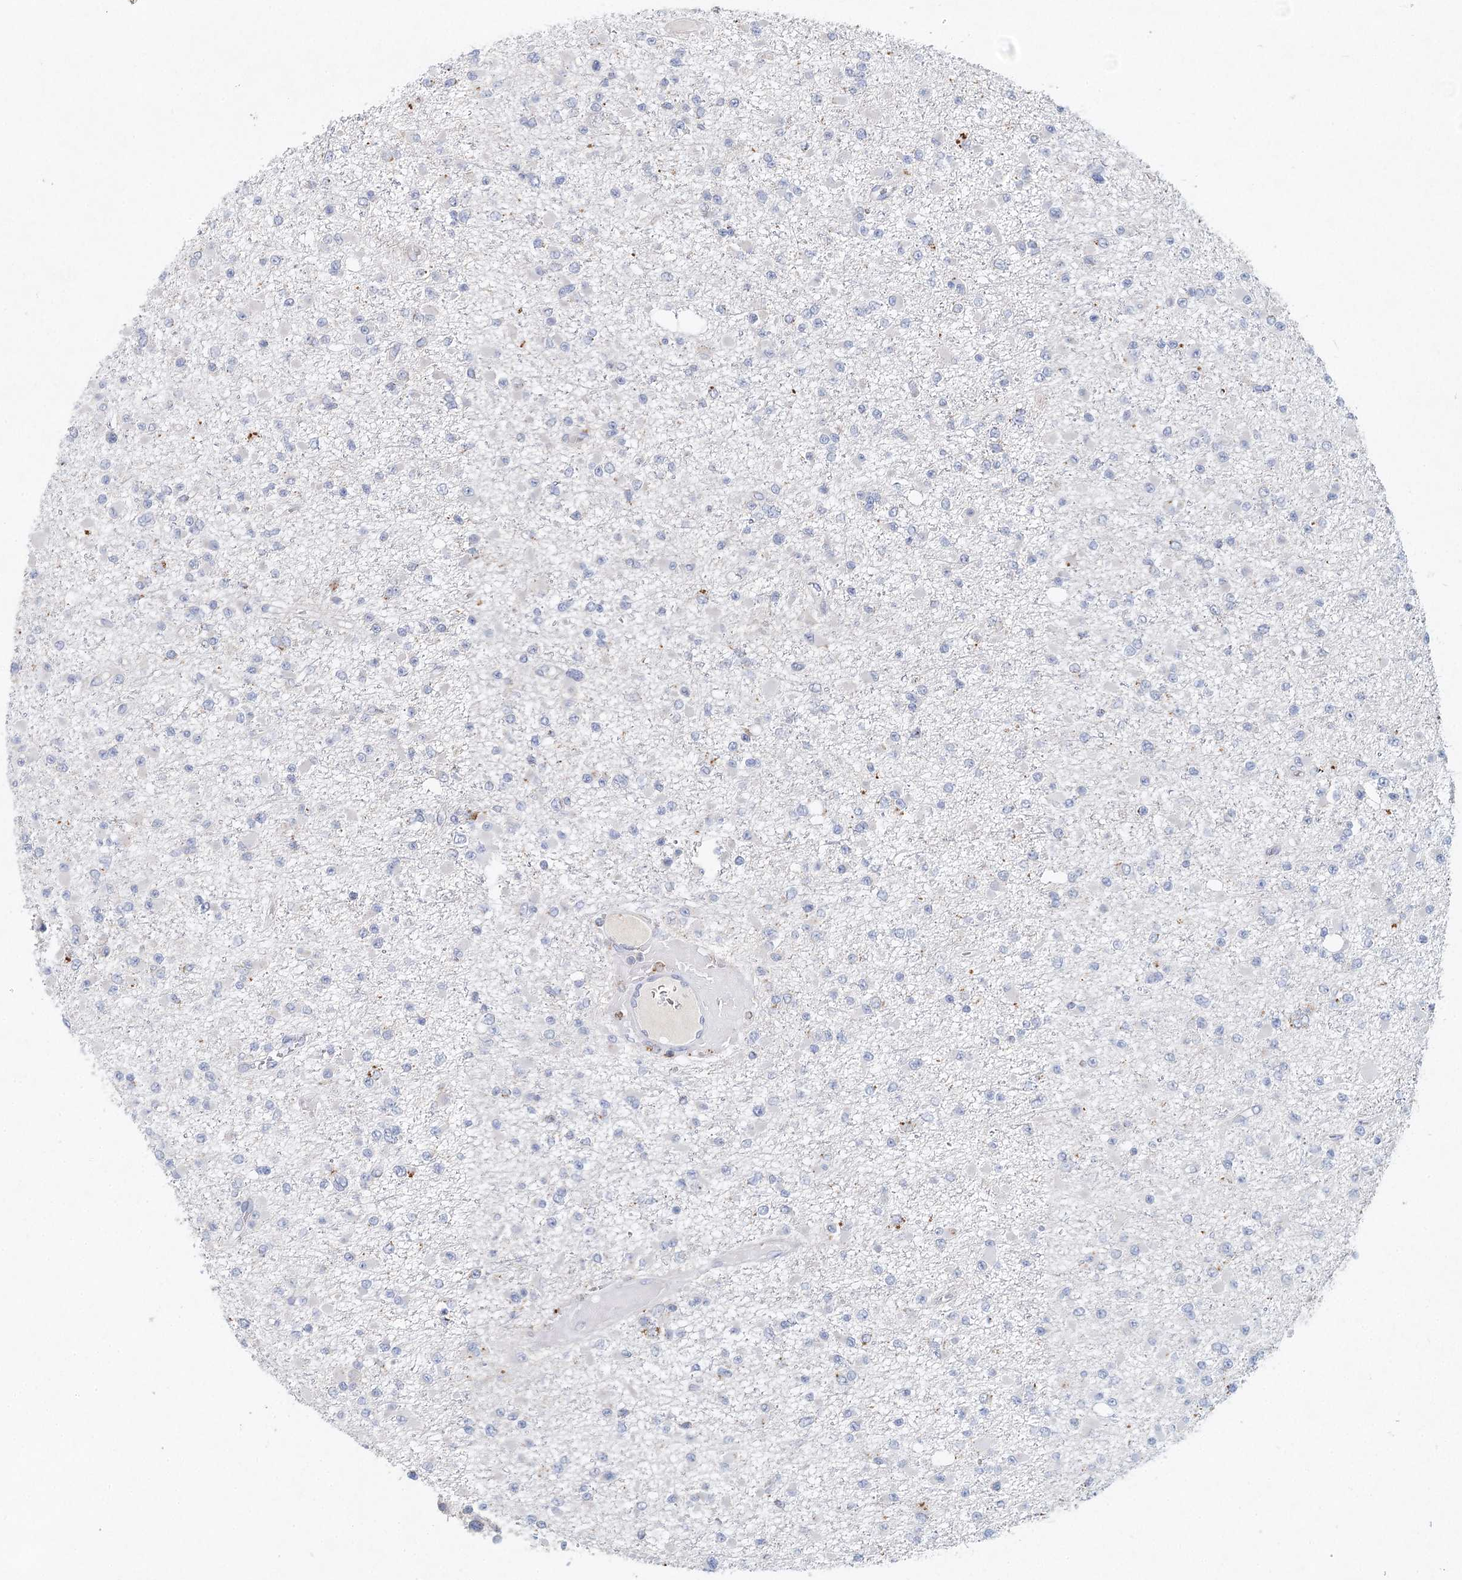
{"staining": {"intensity": "negative", "quantity": "none", "location": "none"}, "tissue": "glioma", "cell_type": "Tumor cells", "image_type": "cancer", "snomed": [{"axis": "morphology", "description": "Glioma, malignant, Low grade"}, {"axis": "topography", "description": "Brain"}], "caption": "Immunohistochemical staining of human glioma exhibits no significant expression in tumor cells. (DAB IHC visualized using brightfield microscopy, high magnification).", "gene": "XPO6", "patient": {"sex": "female", "age": 22}}